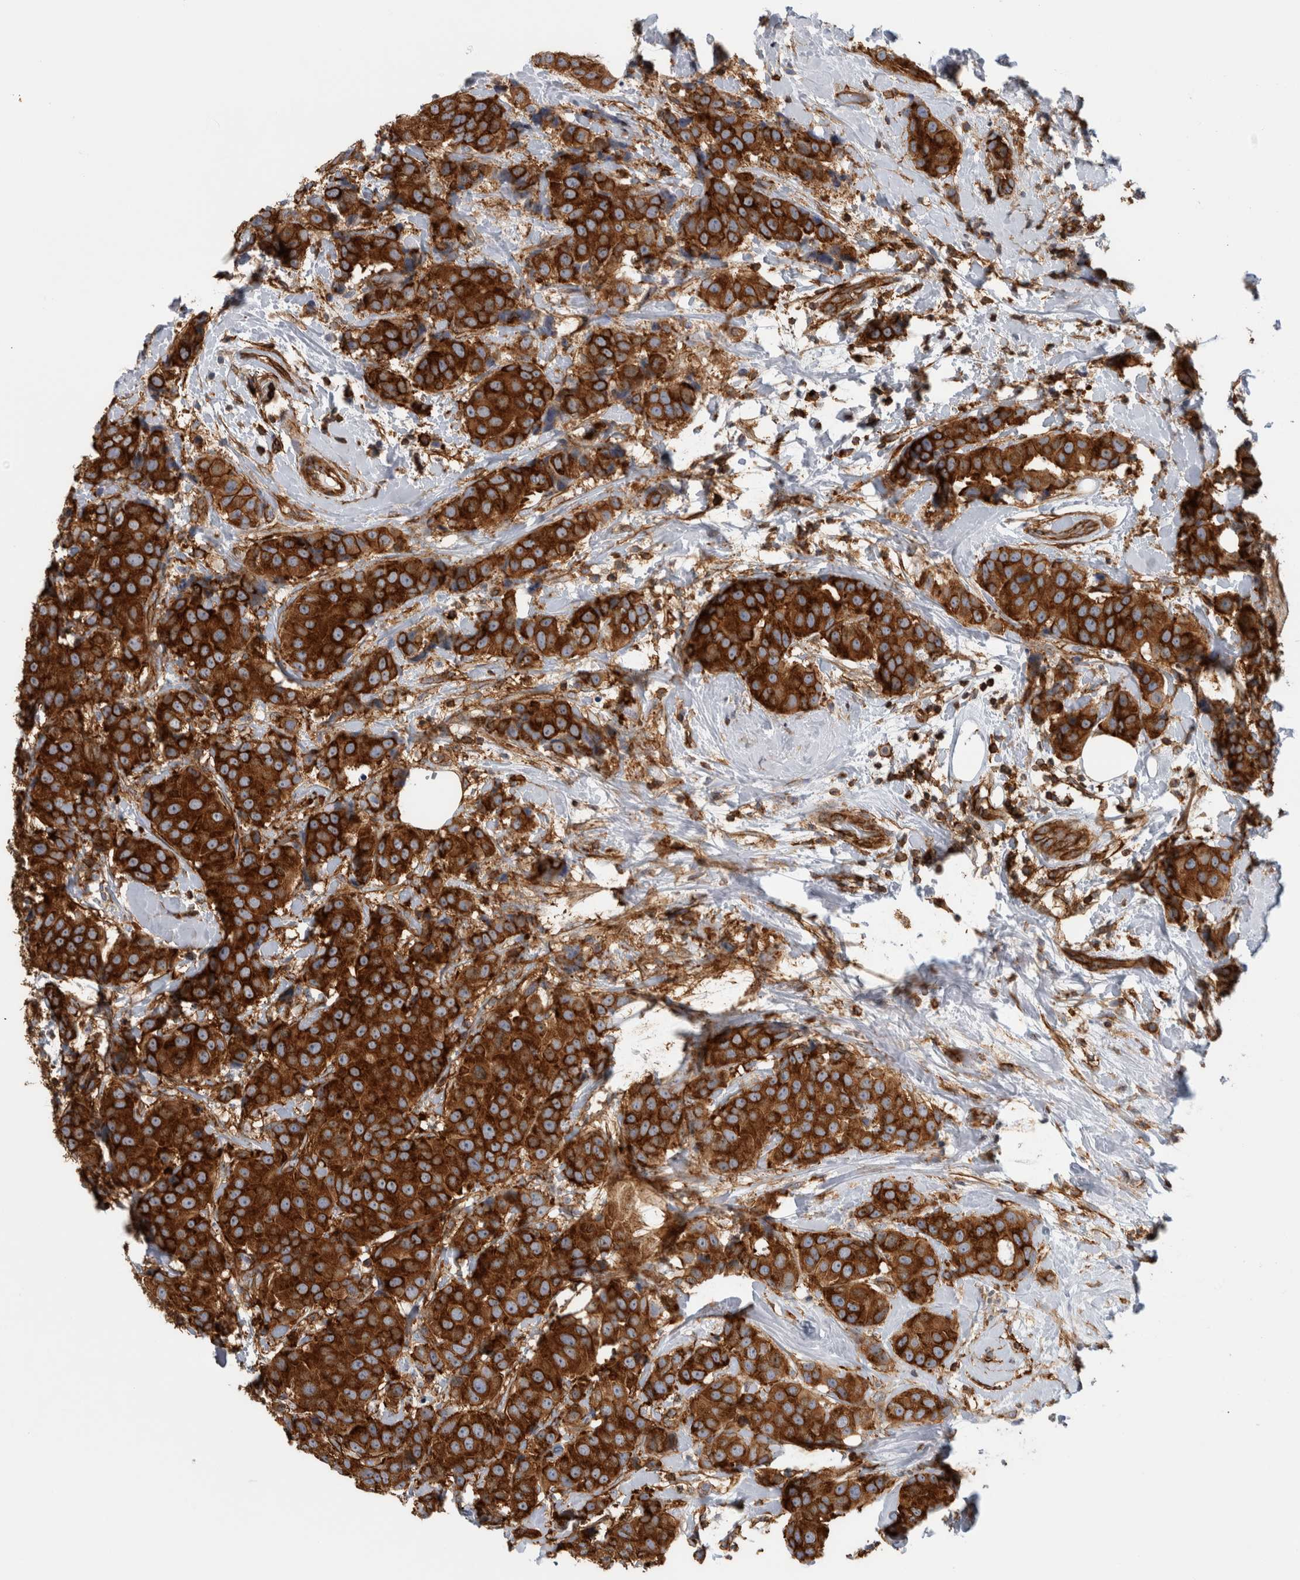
{"staining": {"intensity": "strong", "quantity": ">75%", "location": "cytoplasmic/membranous"}, "tissue": "breast cancer", "cell_type": "Tumor cells", "image_type": "cancer", "snomed": [{"axis": "morphology", "description": "Normal tissue, NOS"}, {"axis": "morphology", "description": "Duct carcinoma"}, {"axis": "topography", "description": "Breast"}], "caption": "Immunohistochemistry of breast cancer shows high levels of strong cytoplasmic/membranous expression in about >75% of tumor cells.", "gene": "AHNAK", "patient": {"sex": "female", "age": 39}}